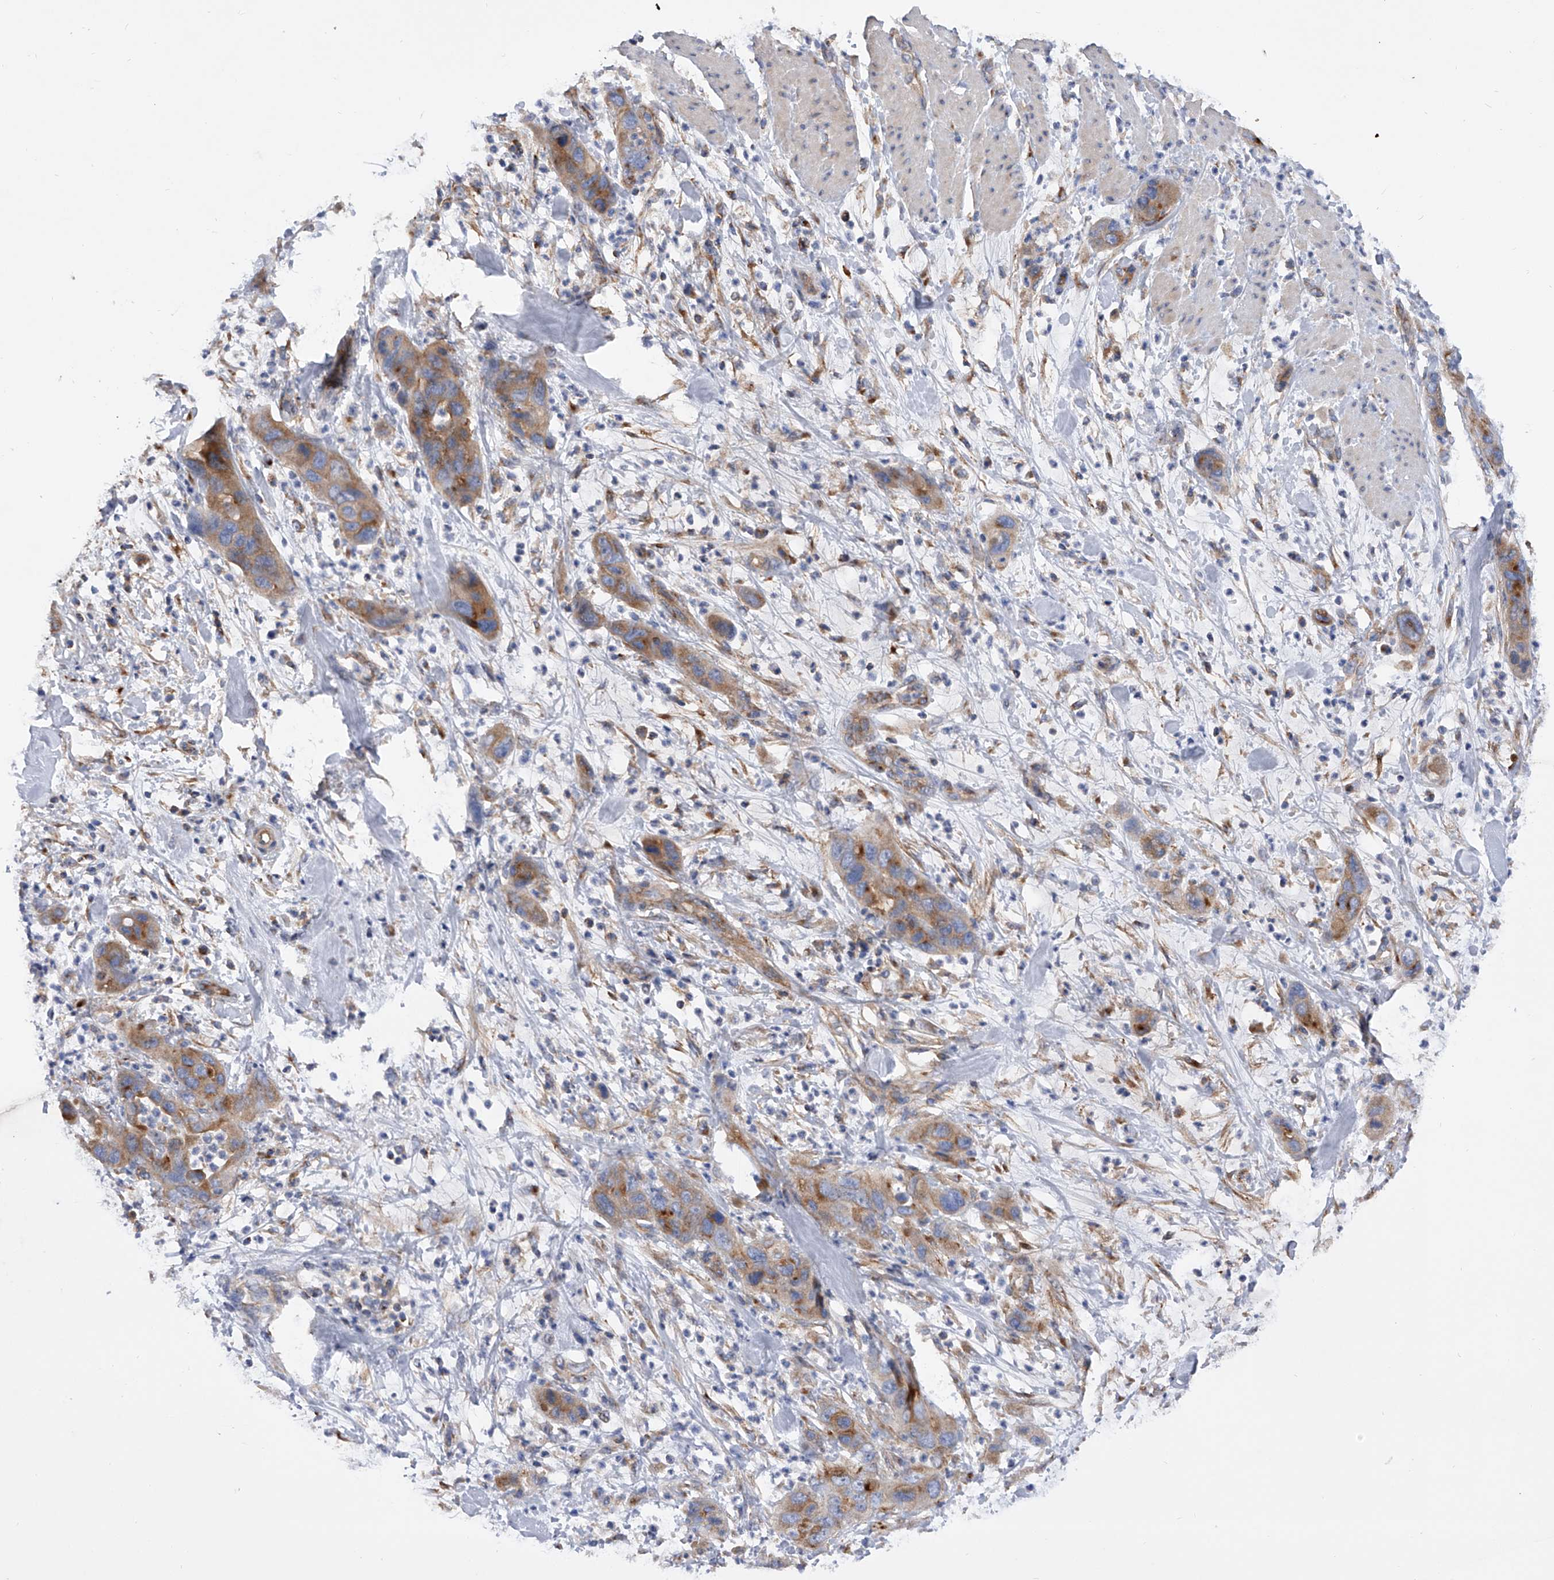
{"staining": {"intensity": "moderate", "quantity": ">75%", "location": "cytoplasmic/membranous"}, "tissue": "pancreatic cancer", "cell_type": "Tumor cells", "image_type": "cancer", "snomed": [{"axis": "morphology", "description": "Adenocarcinoma, NOS"}, {"axis": "topography", "description": "Pancreas"}], "caption": "Approximately >75% of tumor cells in human pancreatic cancer reveal moderate cytoplasmic/membranous protein staining as visualized by brown immunohistochemical staining.", "gene": "PDSS2", "patient": {"sex": "female", "age": 71}}